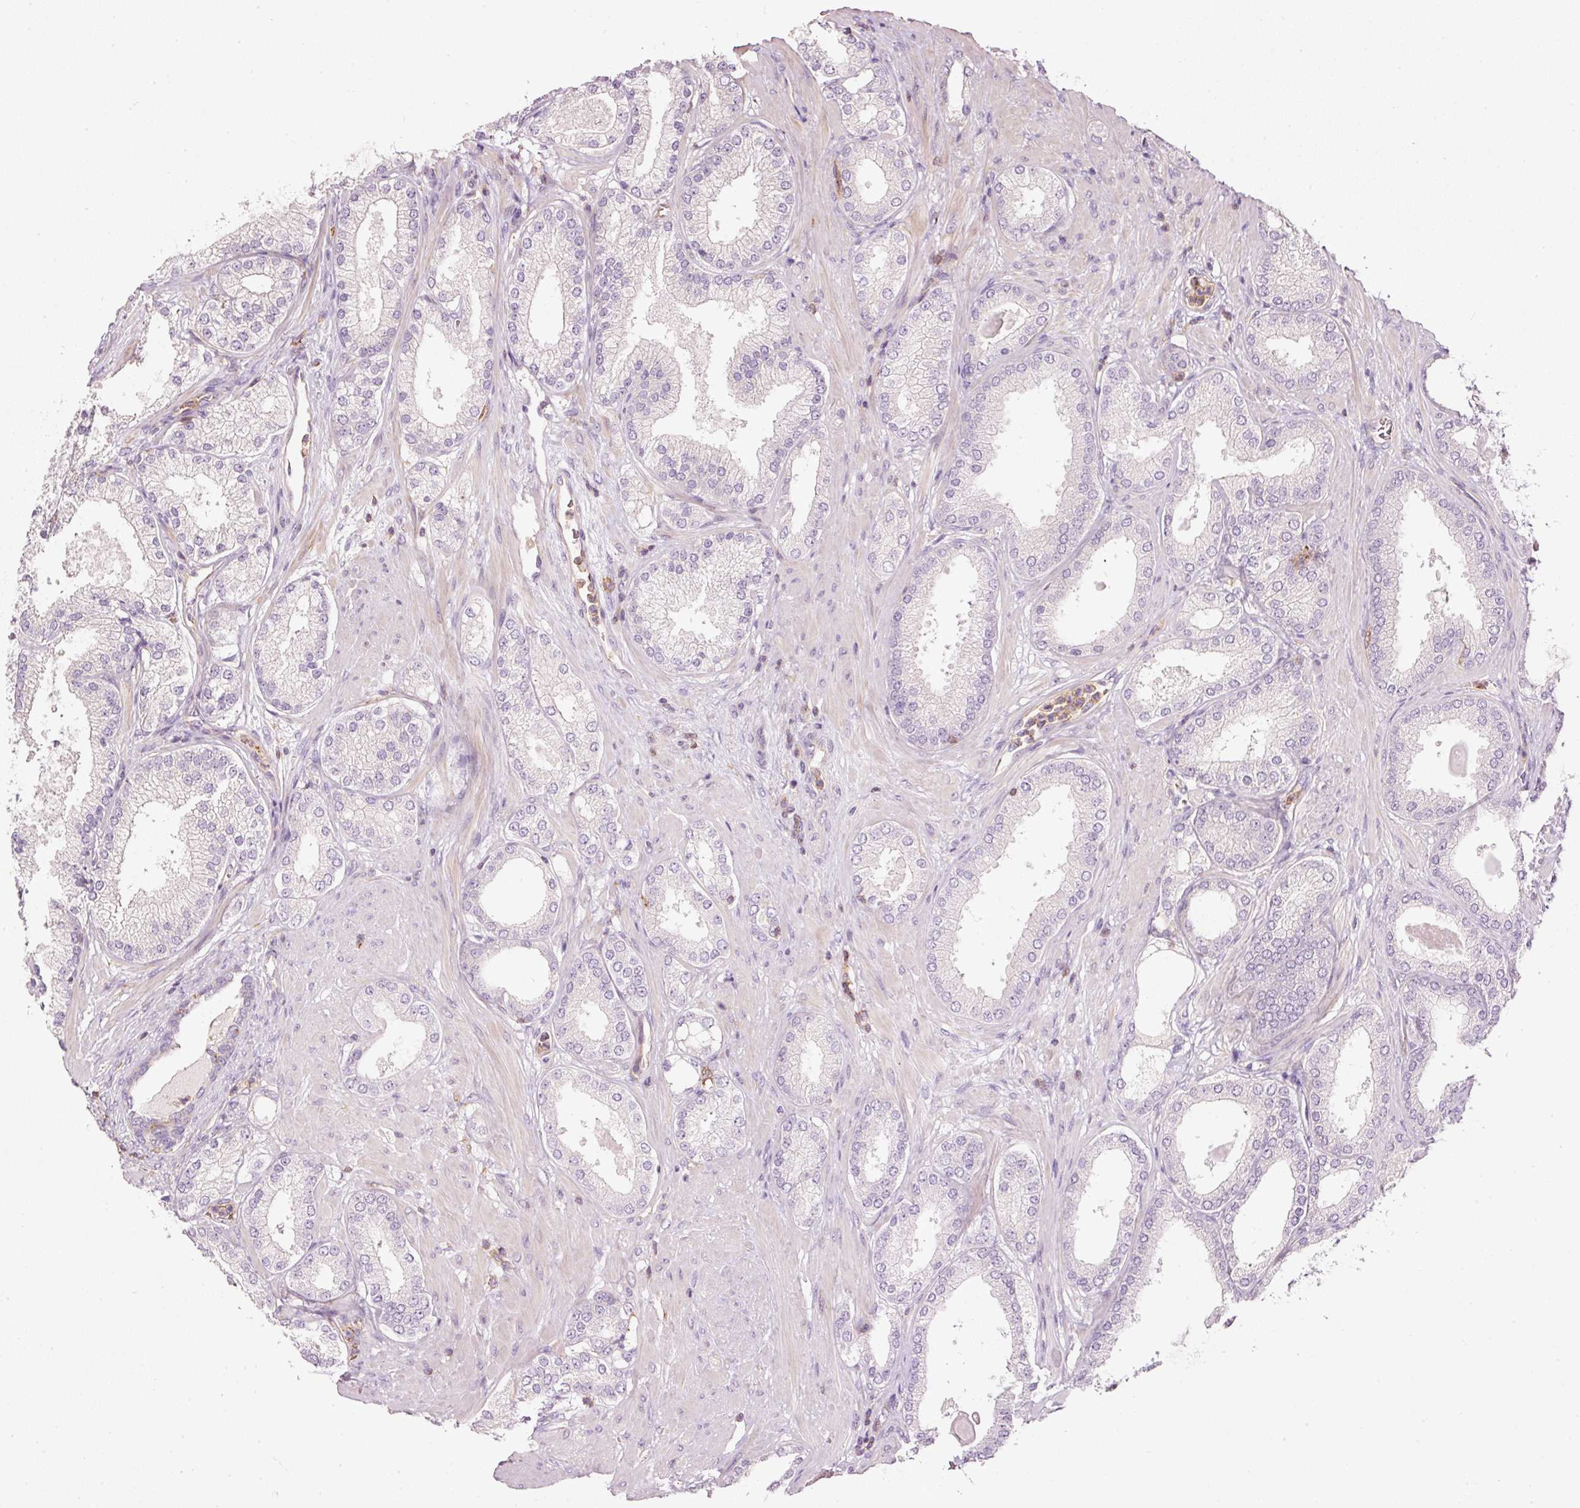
{"staining": {"intensity": "negative", "quantity": "none", "location": "none"}, "tissue": "prostate cancer", "cell_type": "Tumor cells", "image_type": "cancer", "snomed": [{"axis": "morphology", "description": "Adenocarcinoma, Low grade"}, {"axis": "topography", "description": "Prostate"}], "caption": "High magnification brightfield microscopy of prostate cancer (low-grade adenocarcinoma) stained with DAB (3,3'-diaminobenzidine) (brown) and counterstained with hematoxylin (blue): tumor cells show no significant staining. The staining was performed using DAB (3,3'-diaminobenzidine) to visualize the protein expression in brown, while the nuclei were stained in blue with hematoxylin (Magnification: 20x).", "gene": "SIPA1", "patient": {"sex": "male", "age": 59}}